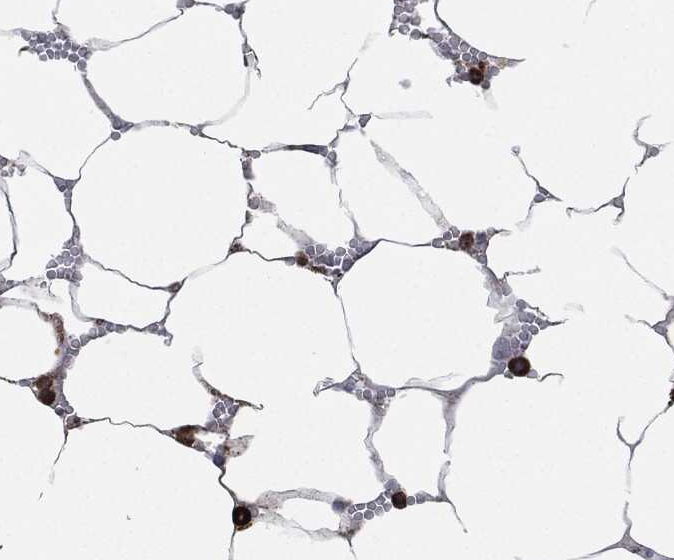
{"staining": {"intensity": "strong", "quantity": "<25%", "location": "cytoplasmic/membranous"}, "tissue": "bone marrow", "cell_type": "Hematopoietic cells", "image_type": "normal", "snomed": [{"axis": "morphology", "description": "Normal tissue, NOS"}, {"axis": "topography", "description": "Bone marrow"}], "caption": "Immunohistochemical staining of benign bone marrow exhibits strong cytoplasmic/membranous protein positivity in approximately <25% of hematopoietic cells. (Stains: DAB in brown, nuclei in blue, Microscopy: brightfield microscopy at high magnification).", "gene": "CALR", "patient": {"sex": "female", "age": 64}}